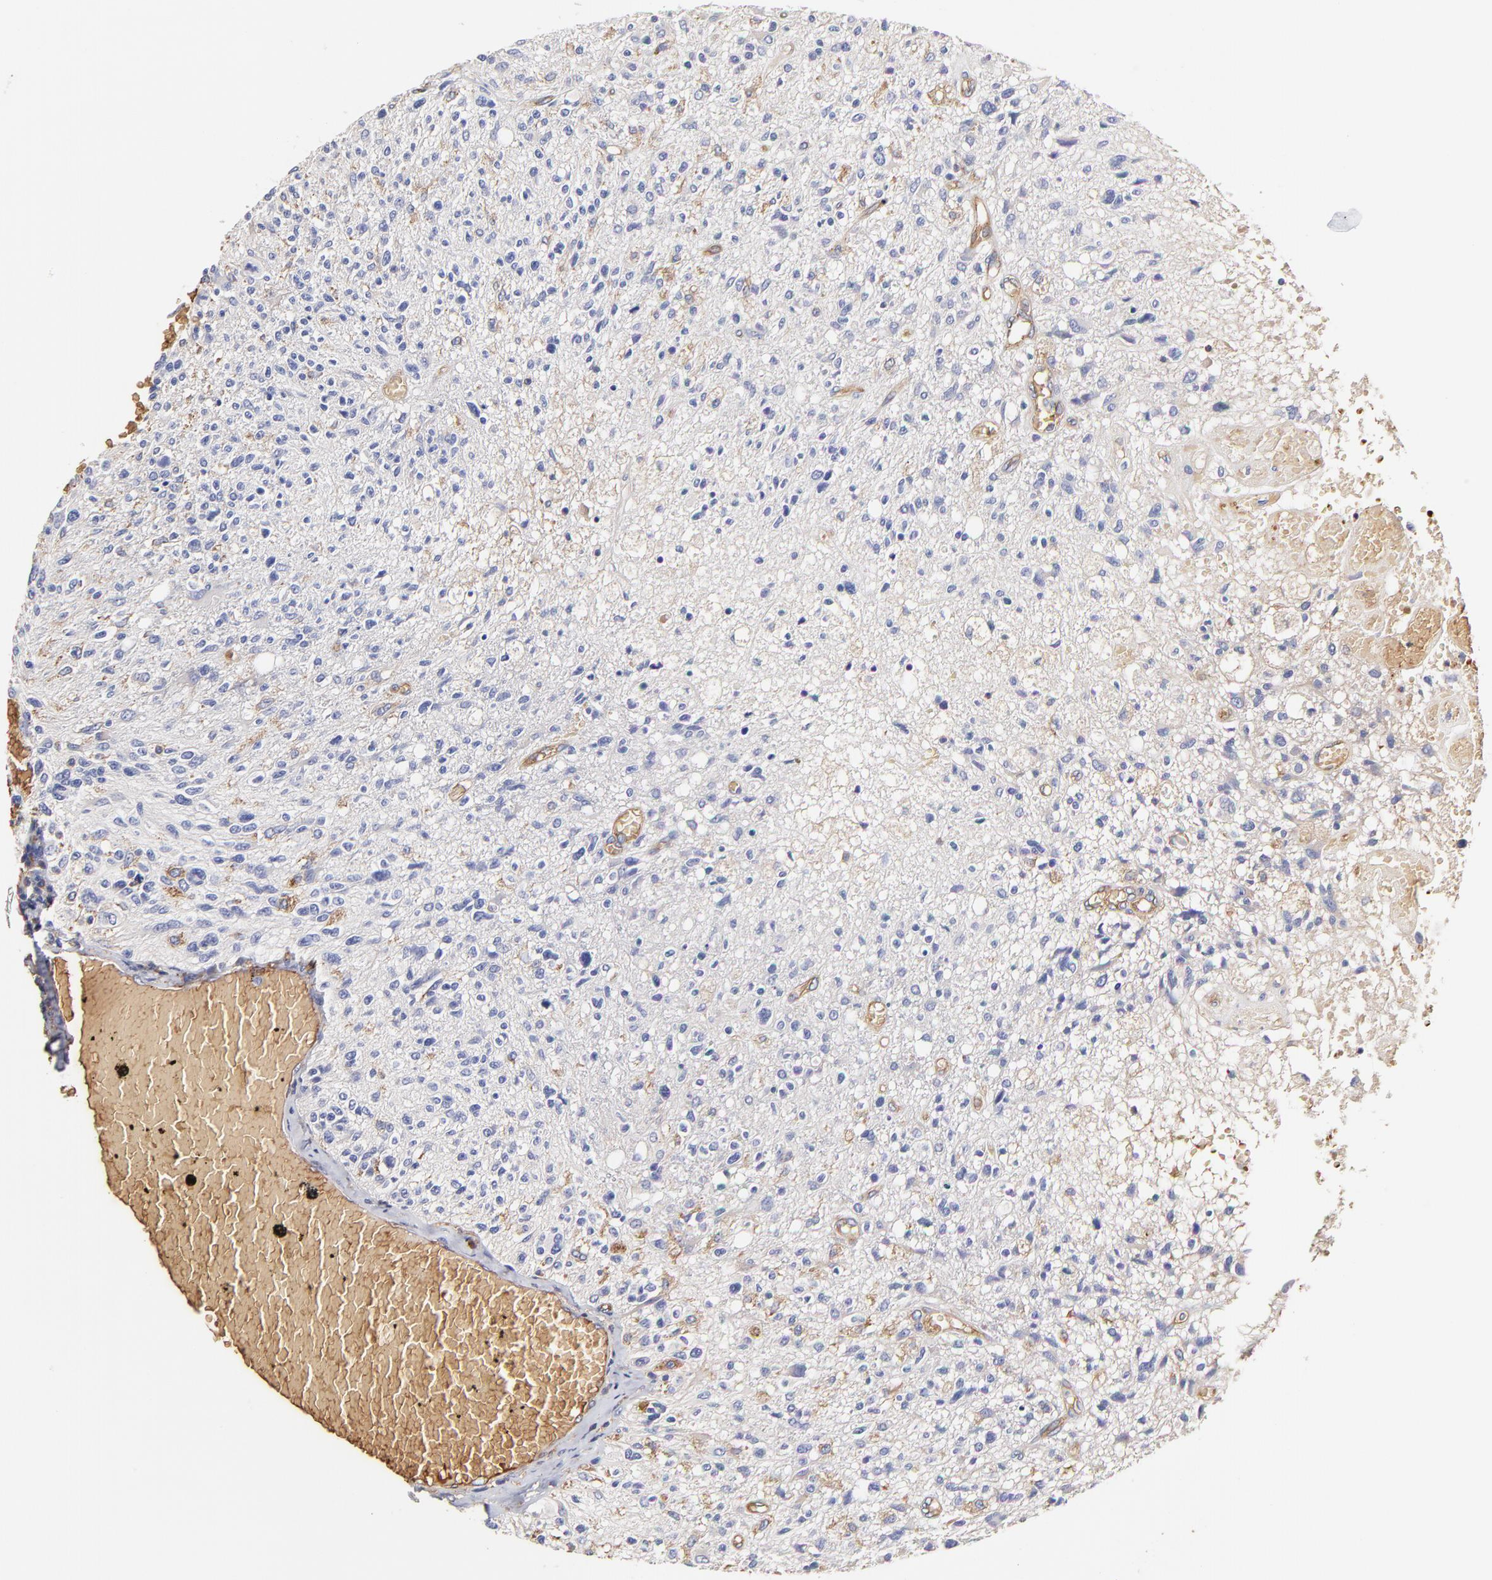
{"staining": {"intensity": "moderate", "quantity": "<25%", "location": "cytoplasmic/membranous"}, "tissue": "glioma", "cell_type": "Tumor cells", "image_type": "cancer", "snomed": [{"axis": "morphology", "description": "Glioma, malignant, High grade"}, {"axis": "topography", "description": "Cerebral cortex"}], "caption": "The immunohistochemical stain shows moderate cytoplasmic/membranous staining in tumor cells of glioma tissue. (DAB IHC with brightfield microscopy, high magnification).", "gene": "CD2AP", "patient": {"sex": "male", "age": 76}}